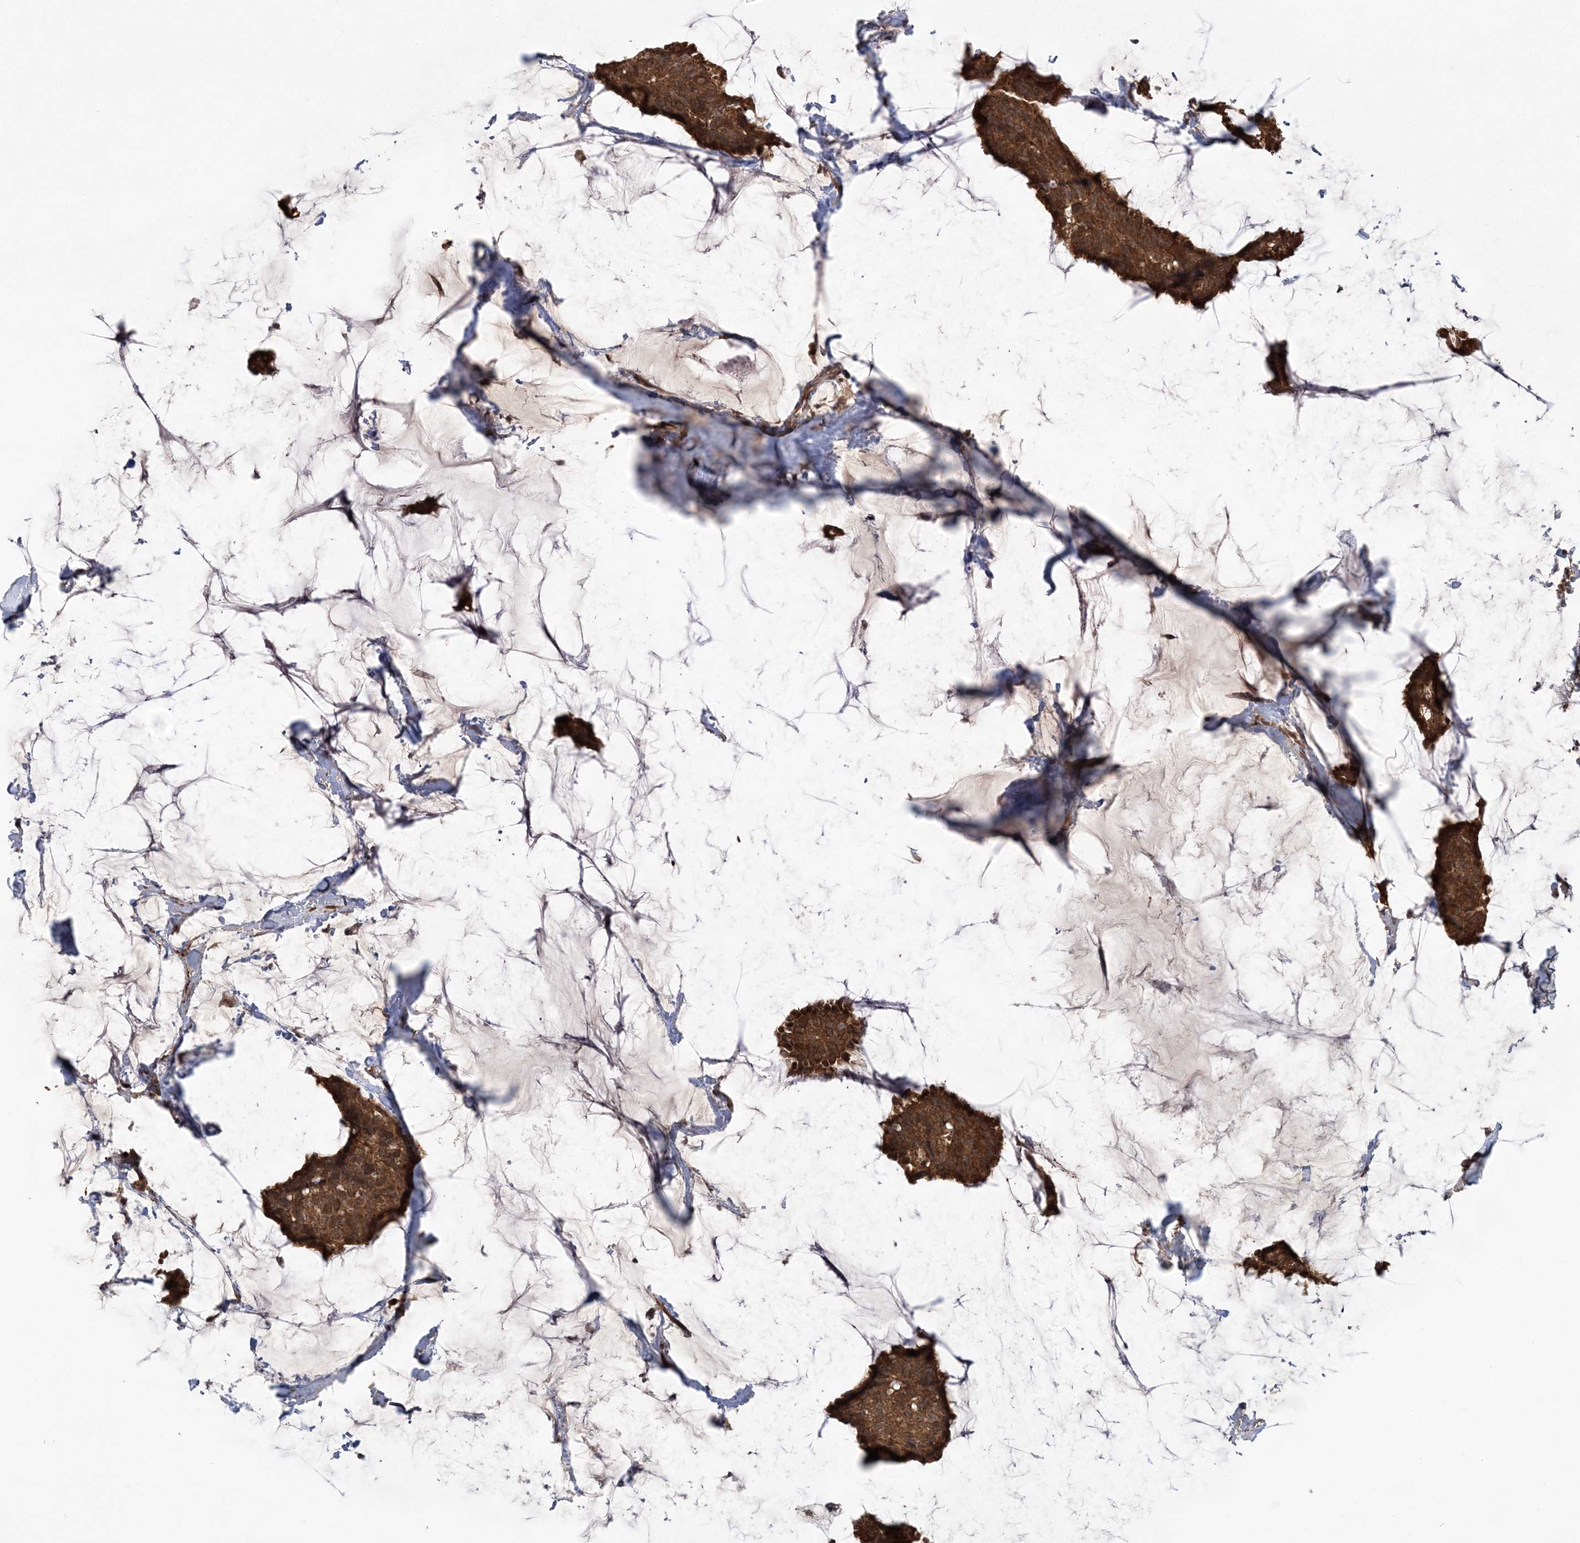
{"staining": {"intensity": "strong", "quantity": ">75%", "location": "cytoplasmic/membranous,nuclear"}, "tissue": "breast cancer", "cell_type": "Tumor cells", "image_type": "cancer", "snomed": [{"axis": "morphology", "description": "Duct carcinoma"}, {"axis": "topography", "description": "Breast"}], "caption": "The photomicrograph reveals staining of breast invasive ductal carcinoma, revealing strong cytoplasmic/membranous and nuclear protein staining (brown color) within tumor cells.", "gene": "MMADHC", "patient": {"sex": "female", "age": 93}}